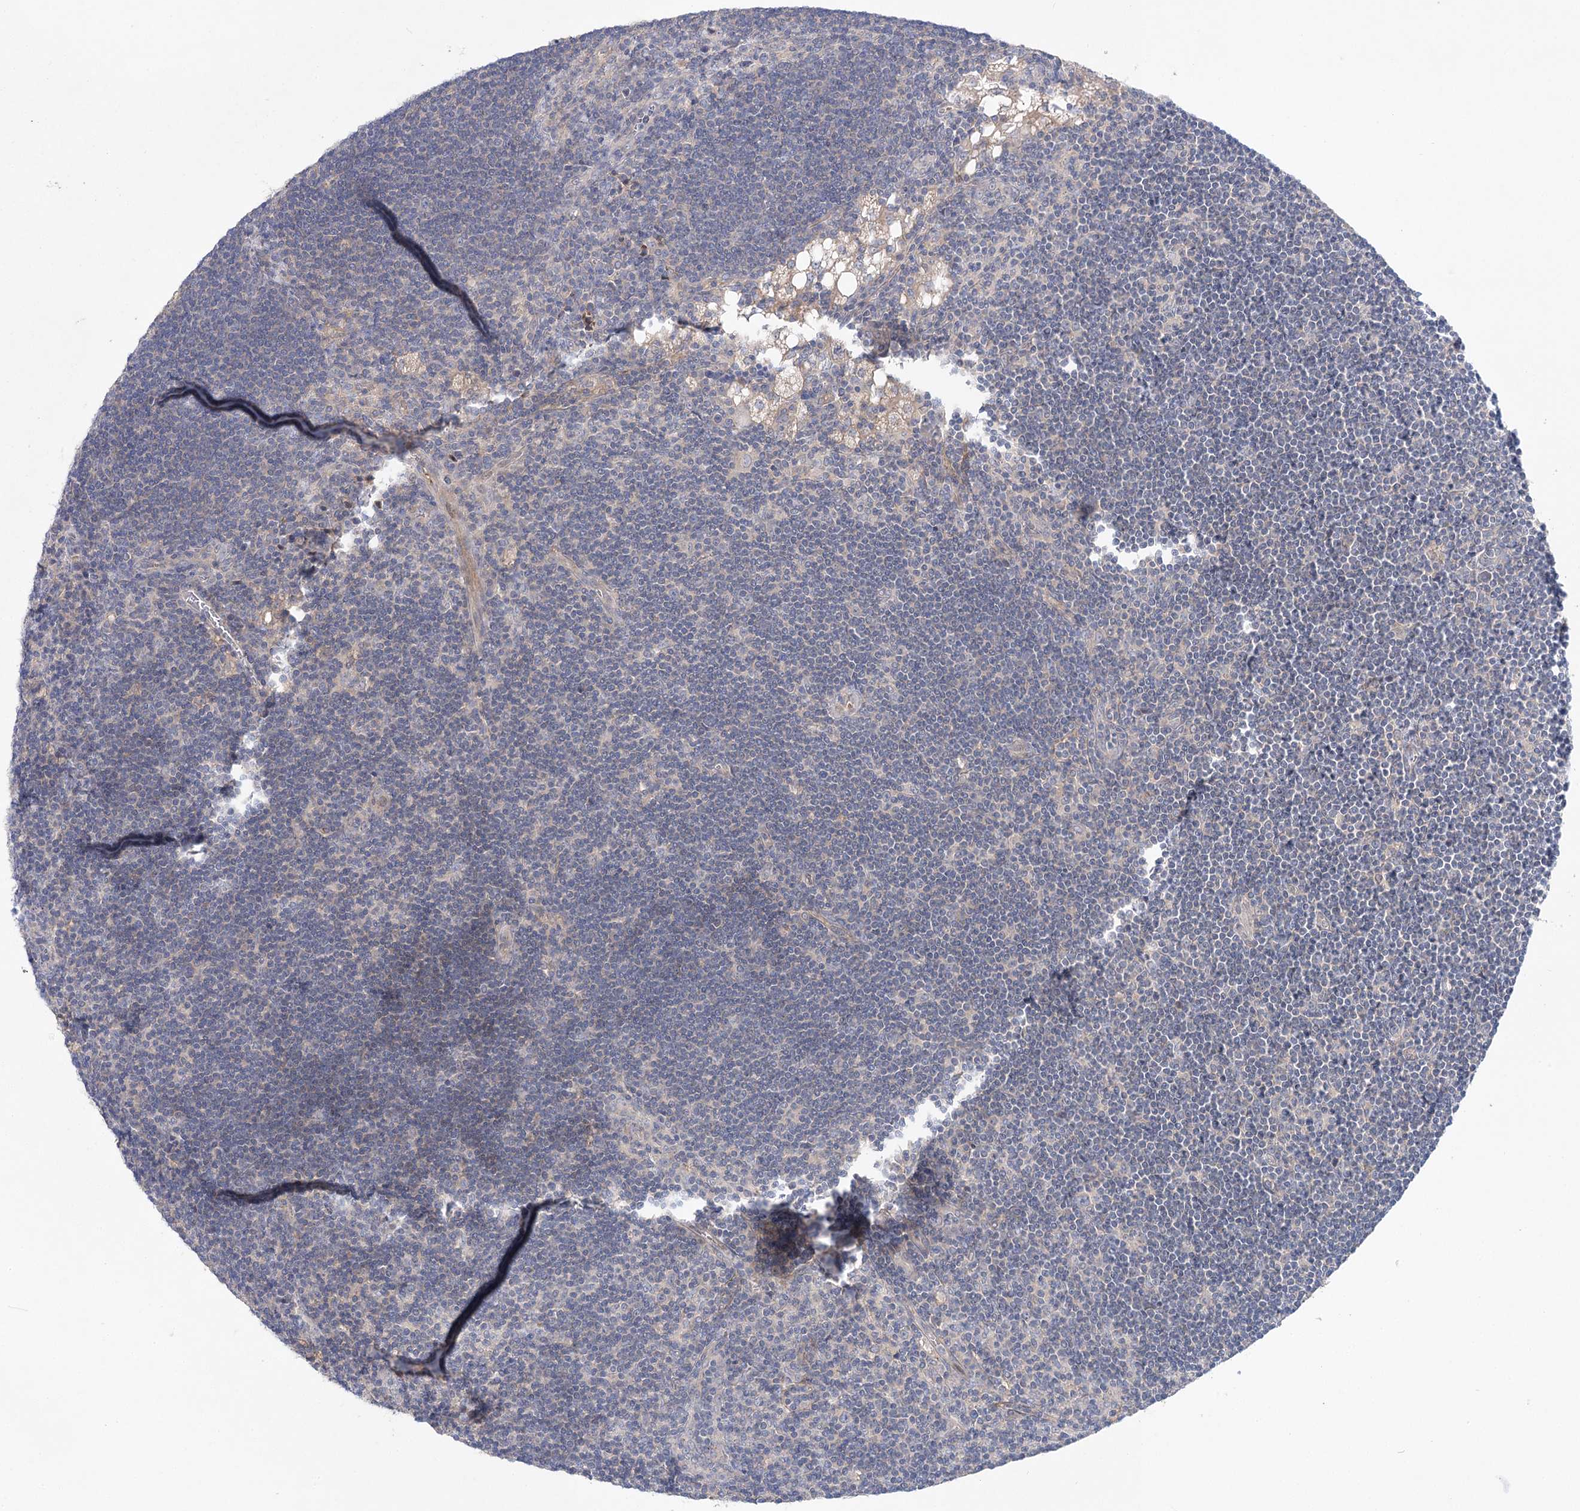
{"staining": {"intensity": "negative", "quantity": "none", "location": "none"}, "tissue": "lymph node", "cell_type": "Germinal center cells", "image_type": "normal", "snomed": [{"axis": "morphology", "description": "Normal tissue, NOS"}, {"axis": "topography", "description": "Lymph node"}], "caption": "High magnification brightfield microscopy of unremarkable lymph node stained with DAB (3,3'-diaminobenzidine) (brown) and counterstained with hematoxylin (blue): germinal center cells show no significant staining.", "gene": "LRRC14B", "patient": {"sex": "male", "age": 24}}